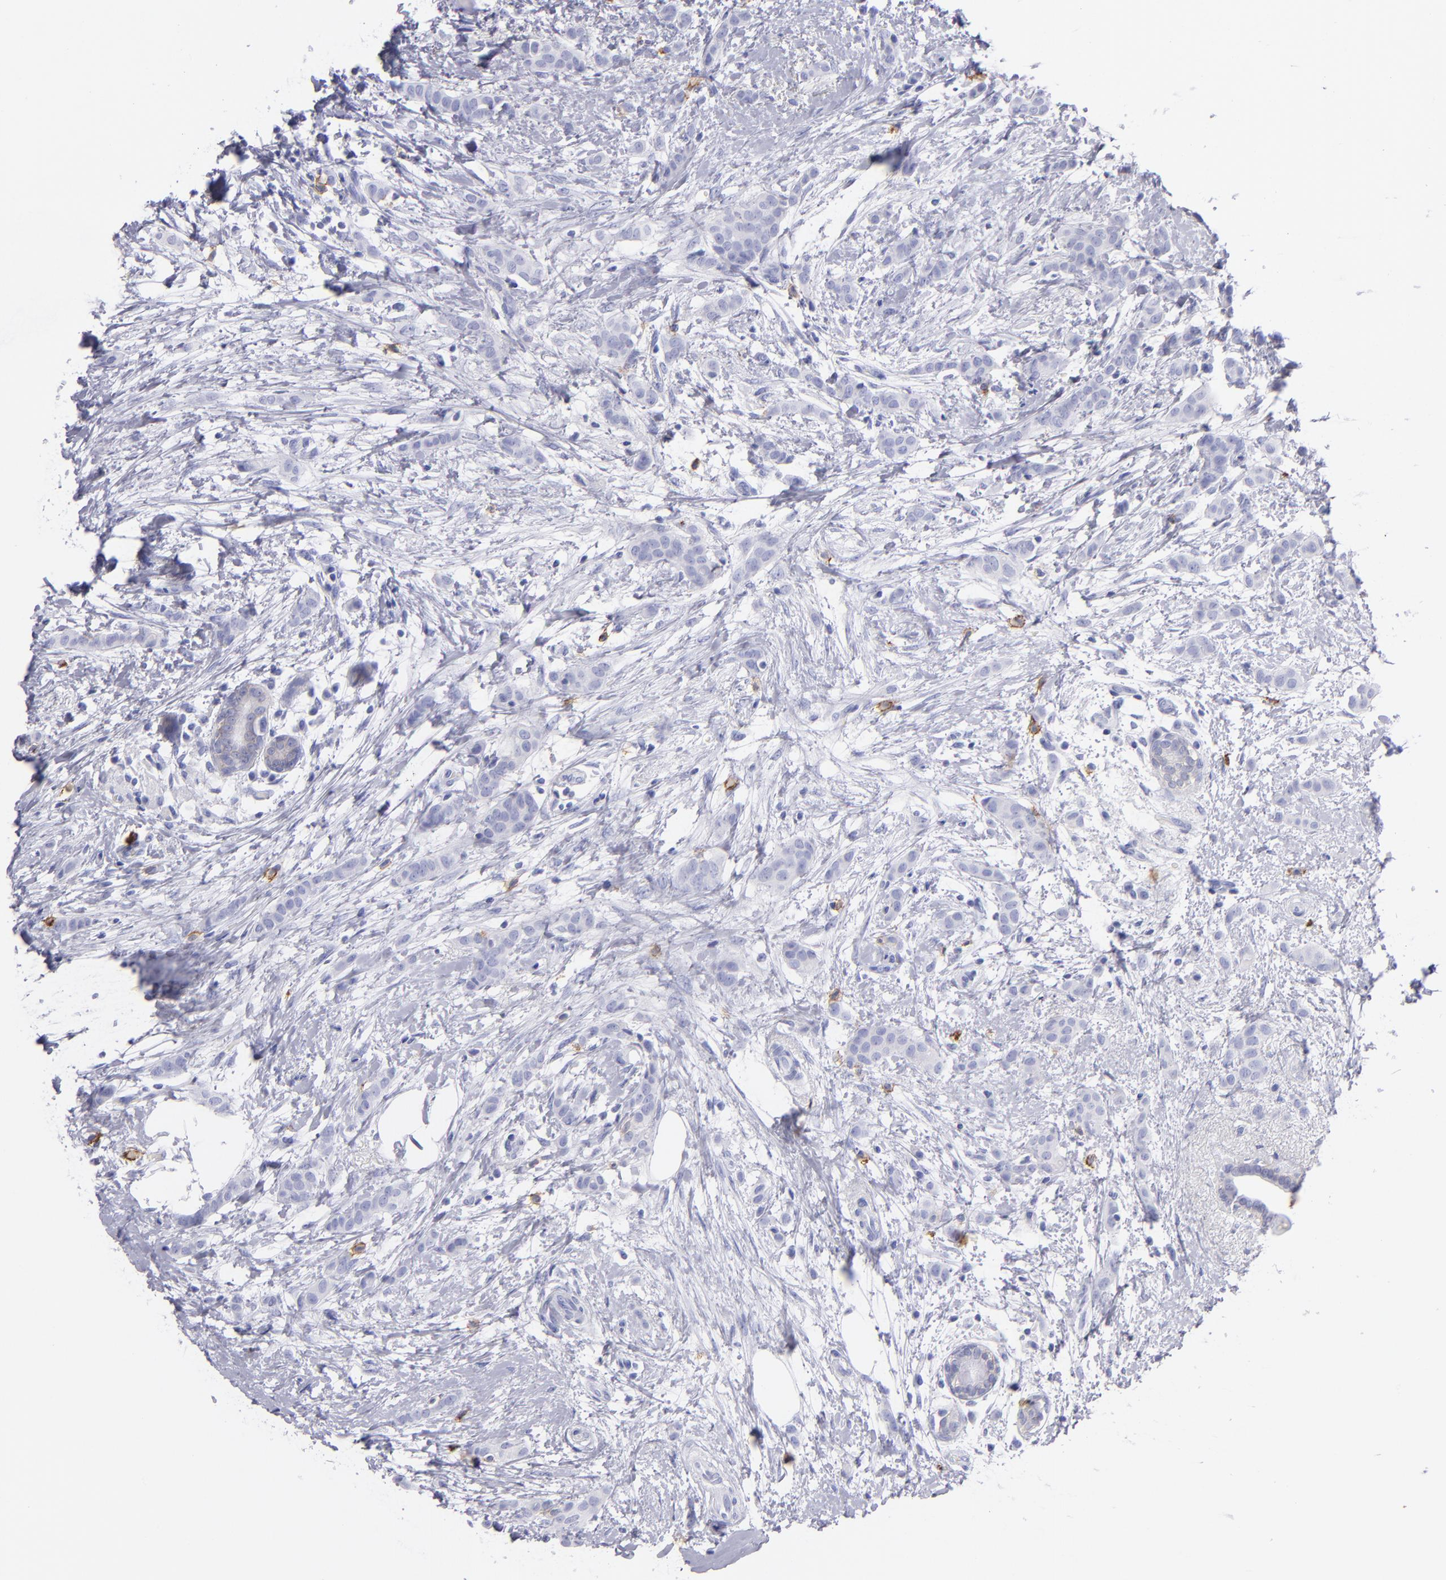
{"staining": {"intensity": "negative", "quantity": "none", "location": "none"}, "tissue": "breast cancer", "cell_type": "Tumor cells", "image_type": "cancer", "snomed": [{"axis": "morphology", "description": "Lobular carcinoma"}, {"axis": "topography", "description": "Breast"}], "caption": "Tumor cells are negative for protein expression in human breast lobular carcinoma.", "gene": "CD82", "patient": {"sex": "female", "age": 55}}